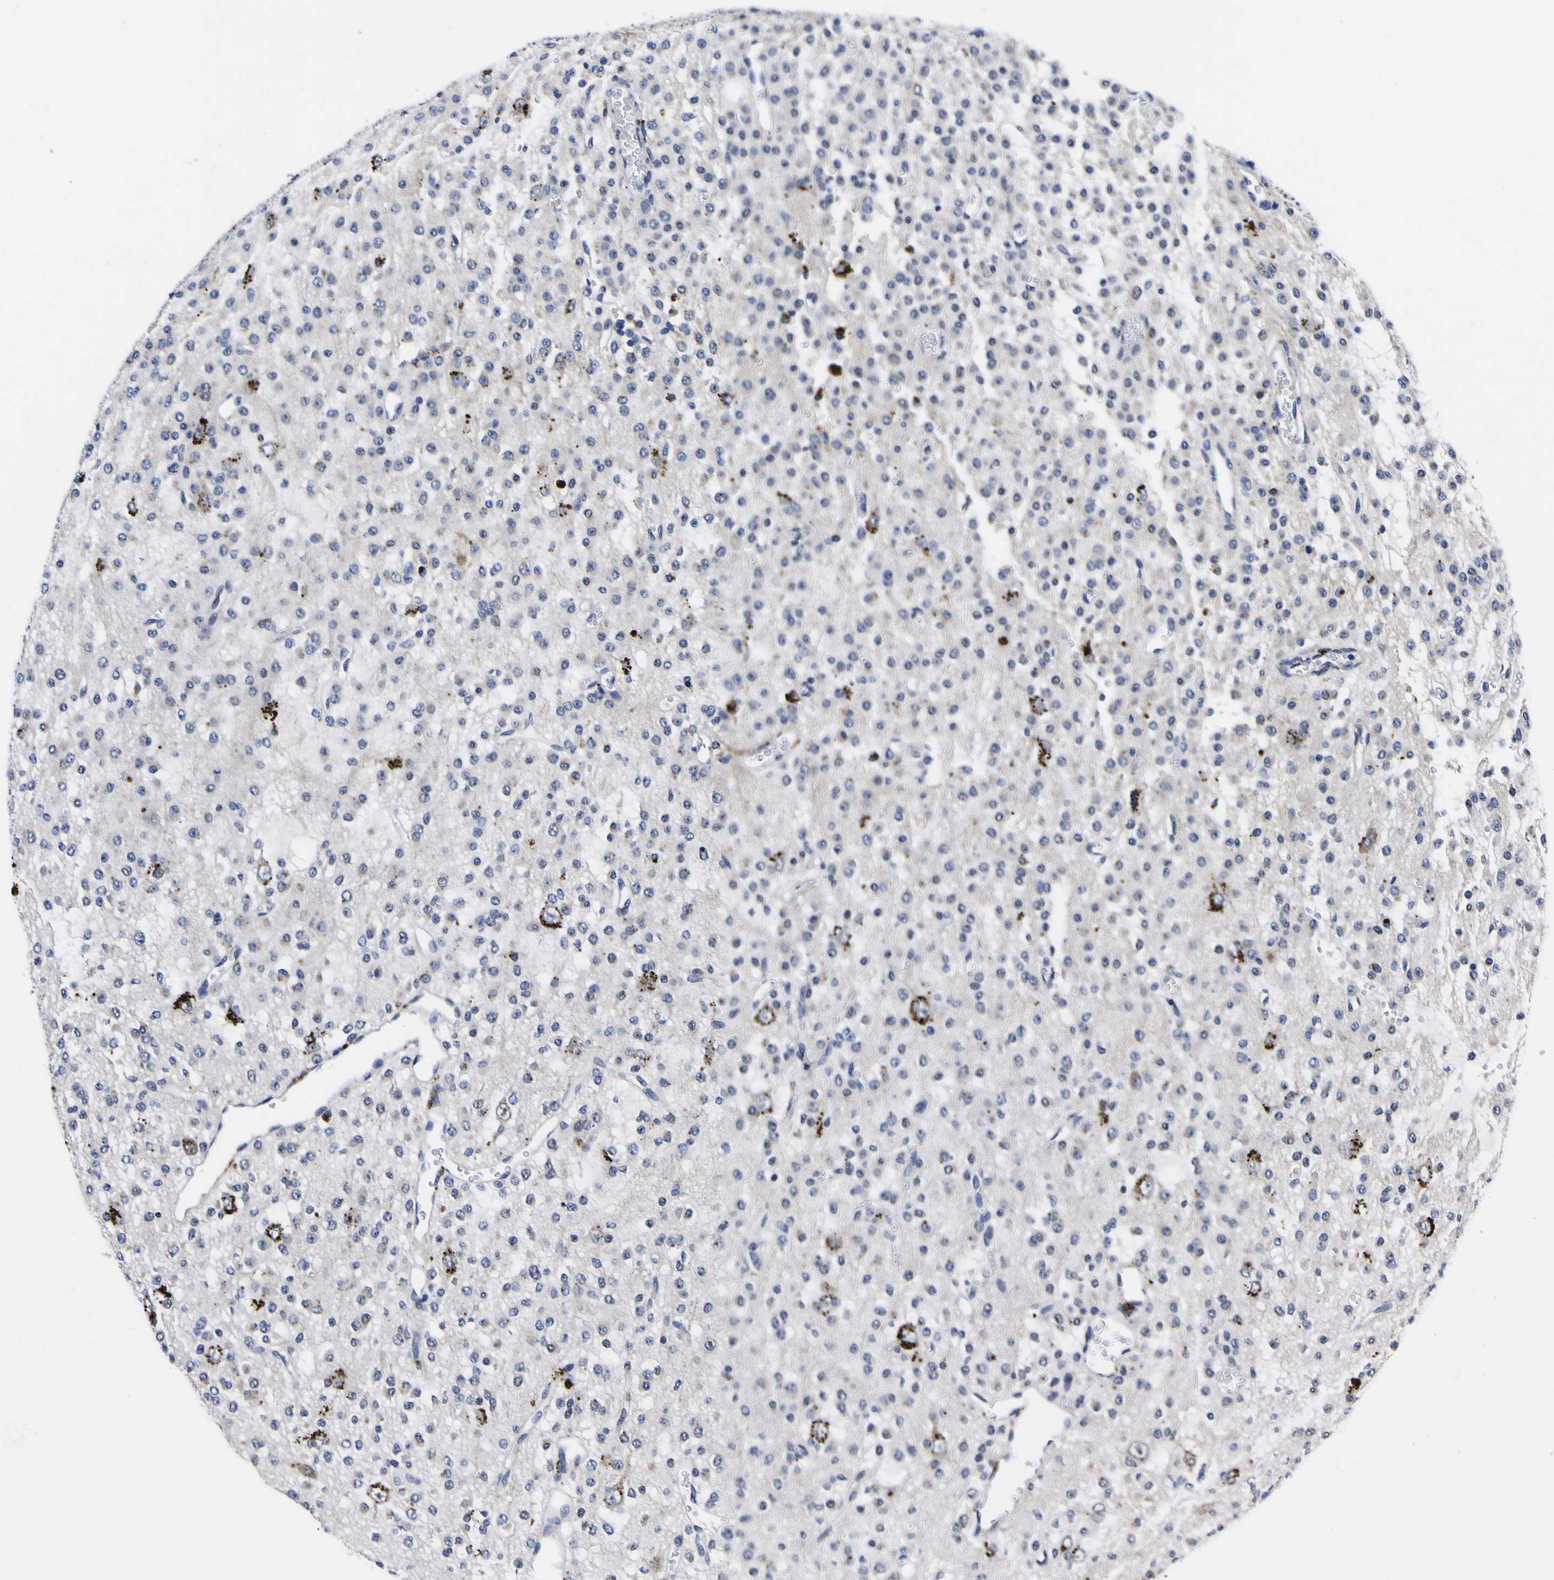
{"staining": {"intensity": "negative", "quantity": "none", "location": "none"}, "tissue": "glioma", "cell_type": "Tumor cells", "image_type": "cancer", "snomed": [{"axis": "morphology", "description": "Glioma, malignant, Low grade"}, {"axis": "topography", "description": "Brain"}], "caption": "High magnification brightfield microscopy of glioma stained with DAB (3,3'-diaminobenzidine) (brown) and counterstained with hematoxylin (blue): tumor cells show no significant staining. Brightfield microscopy of immunohistochemistry stained with DAB (brown) and hematoxylin (blue), captured at high magnification.", "gene": "IGFLR1", "patient": {"sex": "male", "age": 38}}